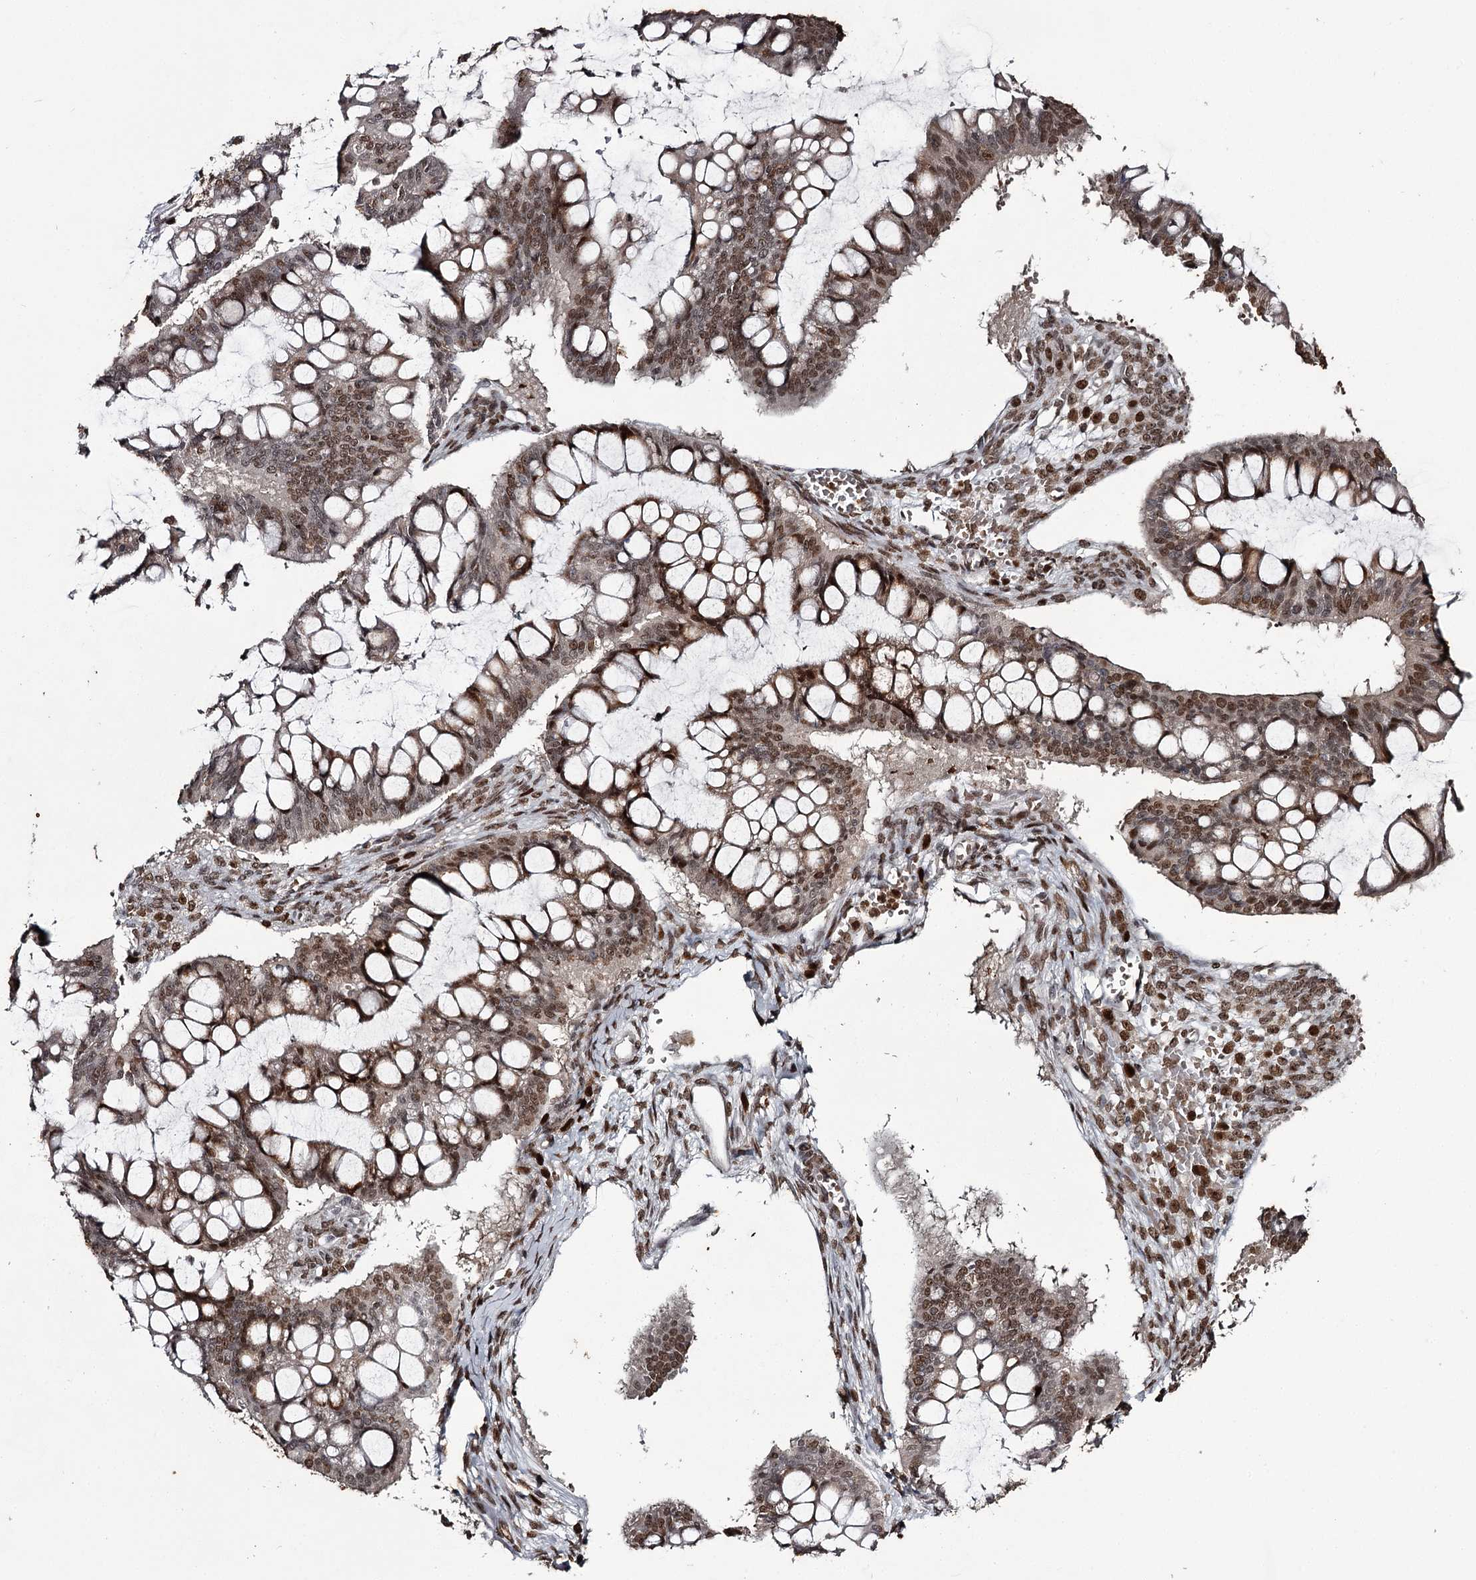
{"staining": {"intensity": "moderate", "quantity": ">75%", "location": "cytoplasmic/membranous,nuclear"}, "tissue": "ovarian cancer", "cell_type": "Tumor cells", "image_type": "cancer", "snomed": [{"axis": "morphology", "description": "Cystadenocarcinoma, mucinous, NOS"}, {"axis": "topography", "description": "Ovary"}], "caption": "This micrograph reveals immunohistochemistry (IHC) staining of ovarian mucinous cystadenocarcinoma, with medium moderate cytoplasmic/membranous and nuclear expression in about >75% of tumor cells.", "gene": "THYN1", "patient": {"sex": "female", "age": 73}}